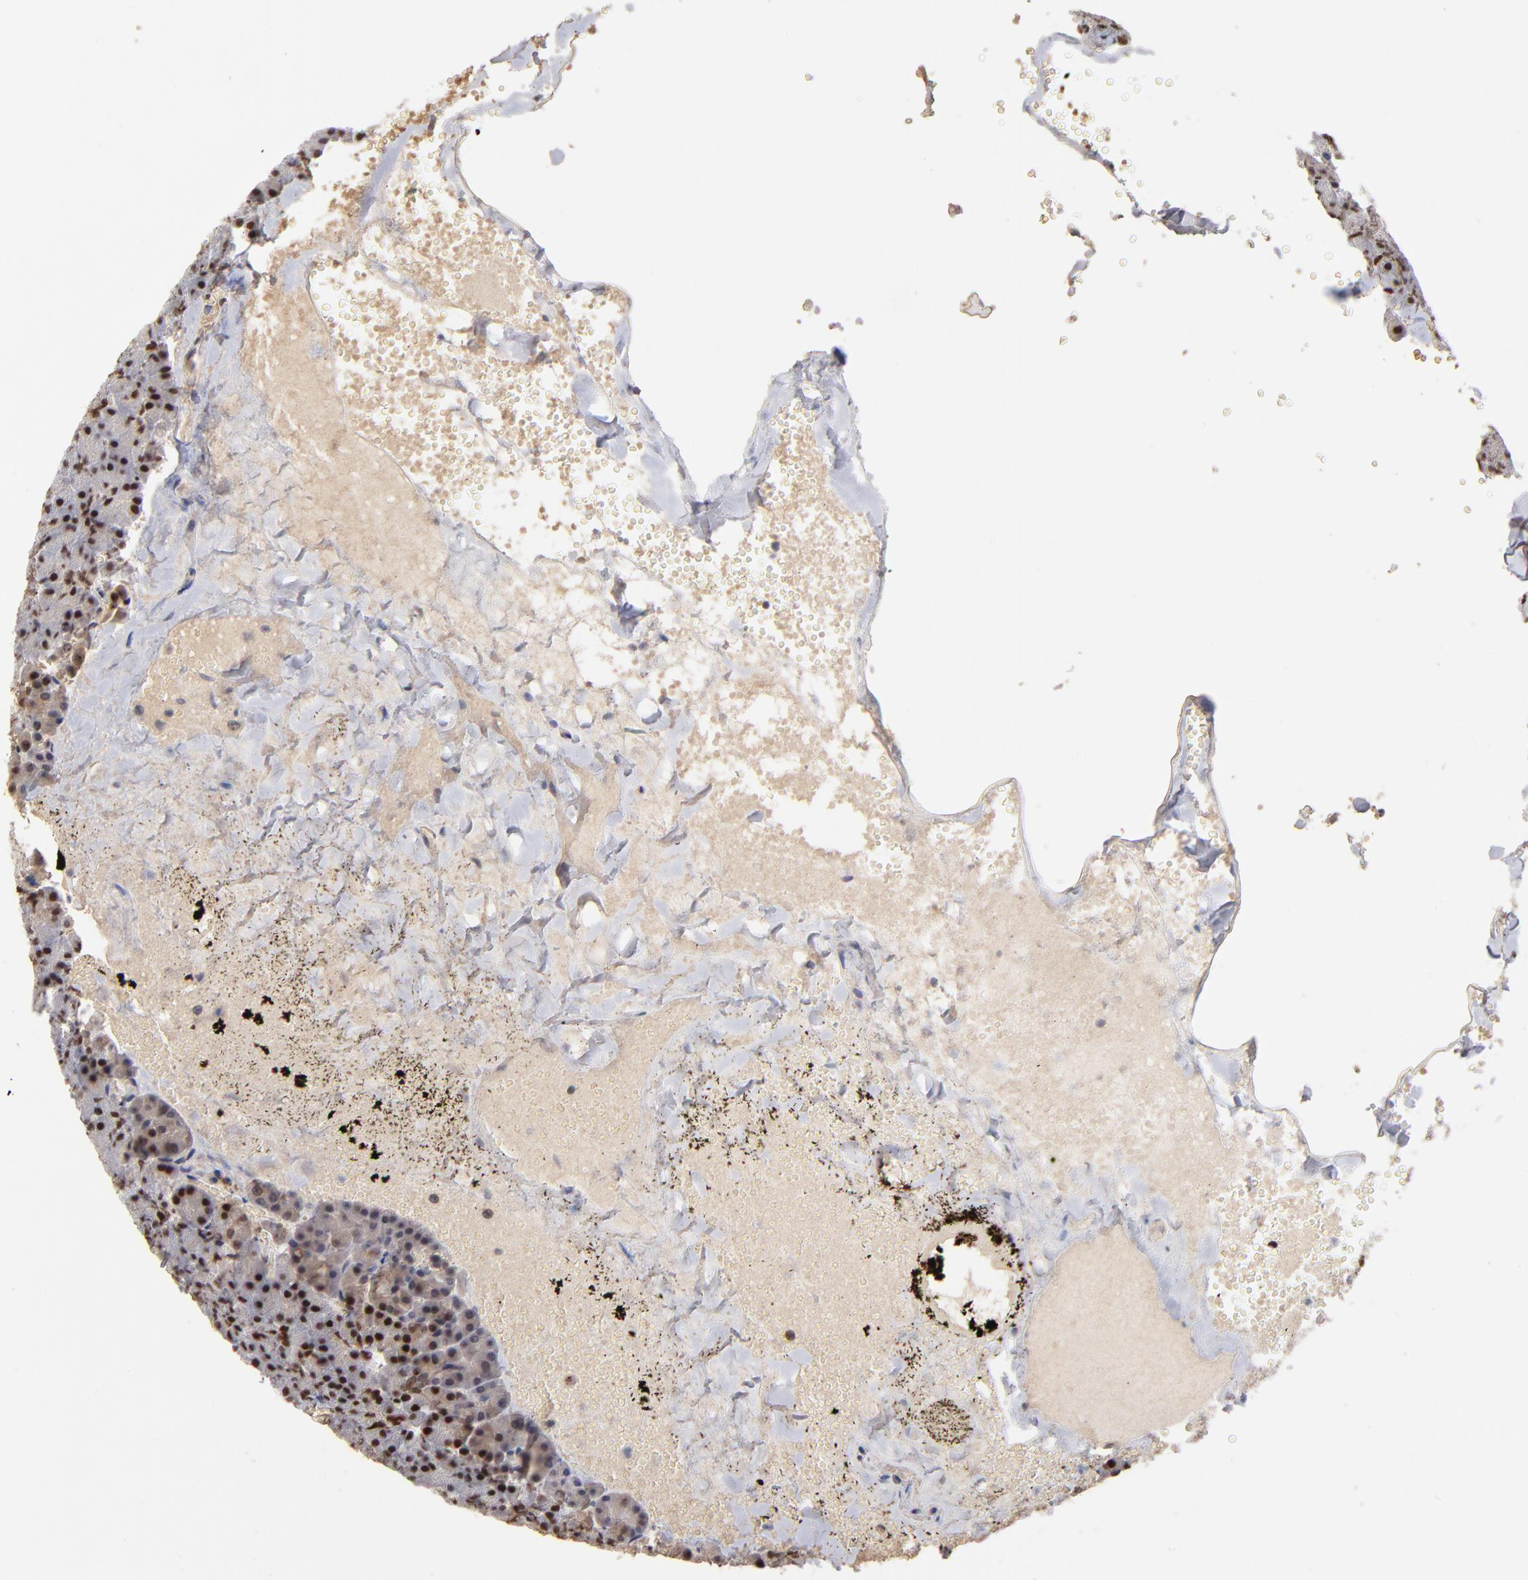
{"staining": {"intensity": "strong", "quantity": ">75%", "location": "nuclear"}, "tissue": "pancreas", "cell_type": "Exocrine glandular cells", "image_type": "normal", "snomed": [{"axis": "morphology", "description": "Normal tissue, NOS"}, {"axis": "topography", "description": "Pancreas"}], "caption": "The histopathology image demonstrates a brown stain indicating the presence of a protein in the nuclear of exocrine glandular cells in pancreas.", "gene": "ZNF146", "patient": {"sex": "female", "age": 35}}